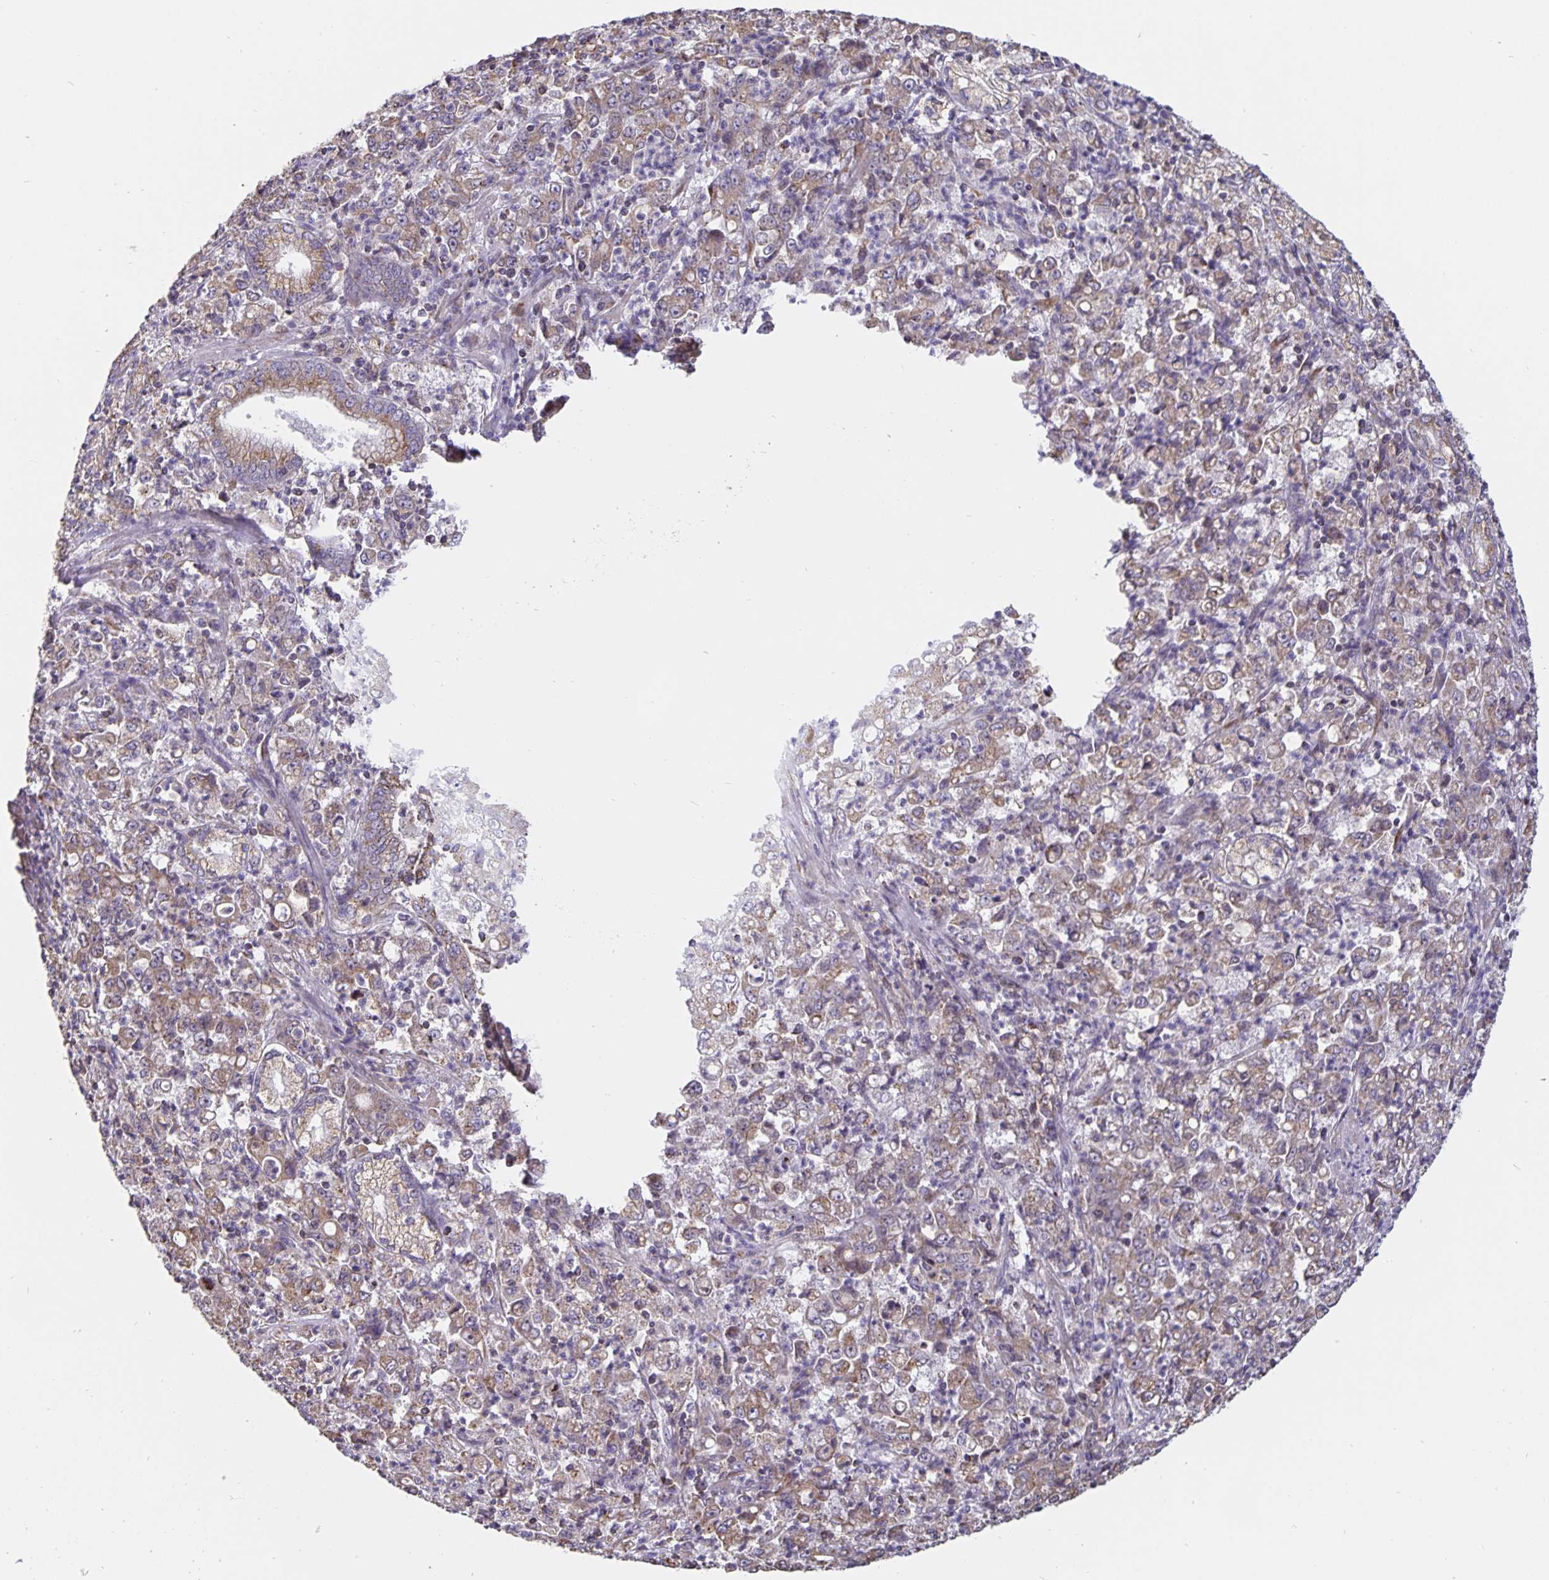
{"staining": {"intensity": "weak", "quantity": ">75%", "location": "cytoplasmic/membranous"}, "tissue": "stomach cancer", "cell_type": "Tumor cells", "image_type": "cancer", "snomed": [{"axis": "morphology", "description": "Adenocarcinoma, NOS"}, {"axis": "topography", "description": "Stomach, lower"}], "caption": "Stomach cancer (adenocarcinoma) stained with immunohistochemistry (IHC) exhibits weak cytoplasmic/membranous expression in approximately >75% of tumor cells.", "gene": "TMEM71", "patient": {"sex": "female", "age": 71}}